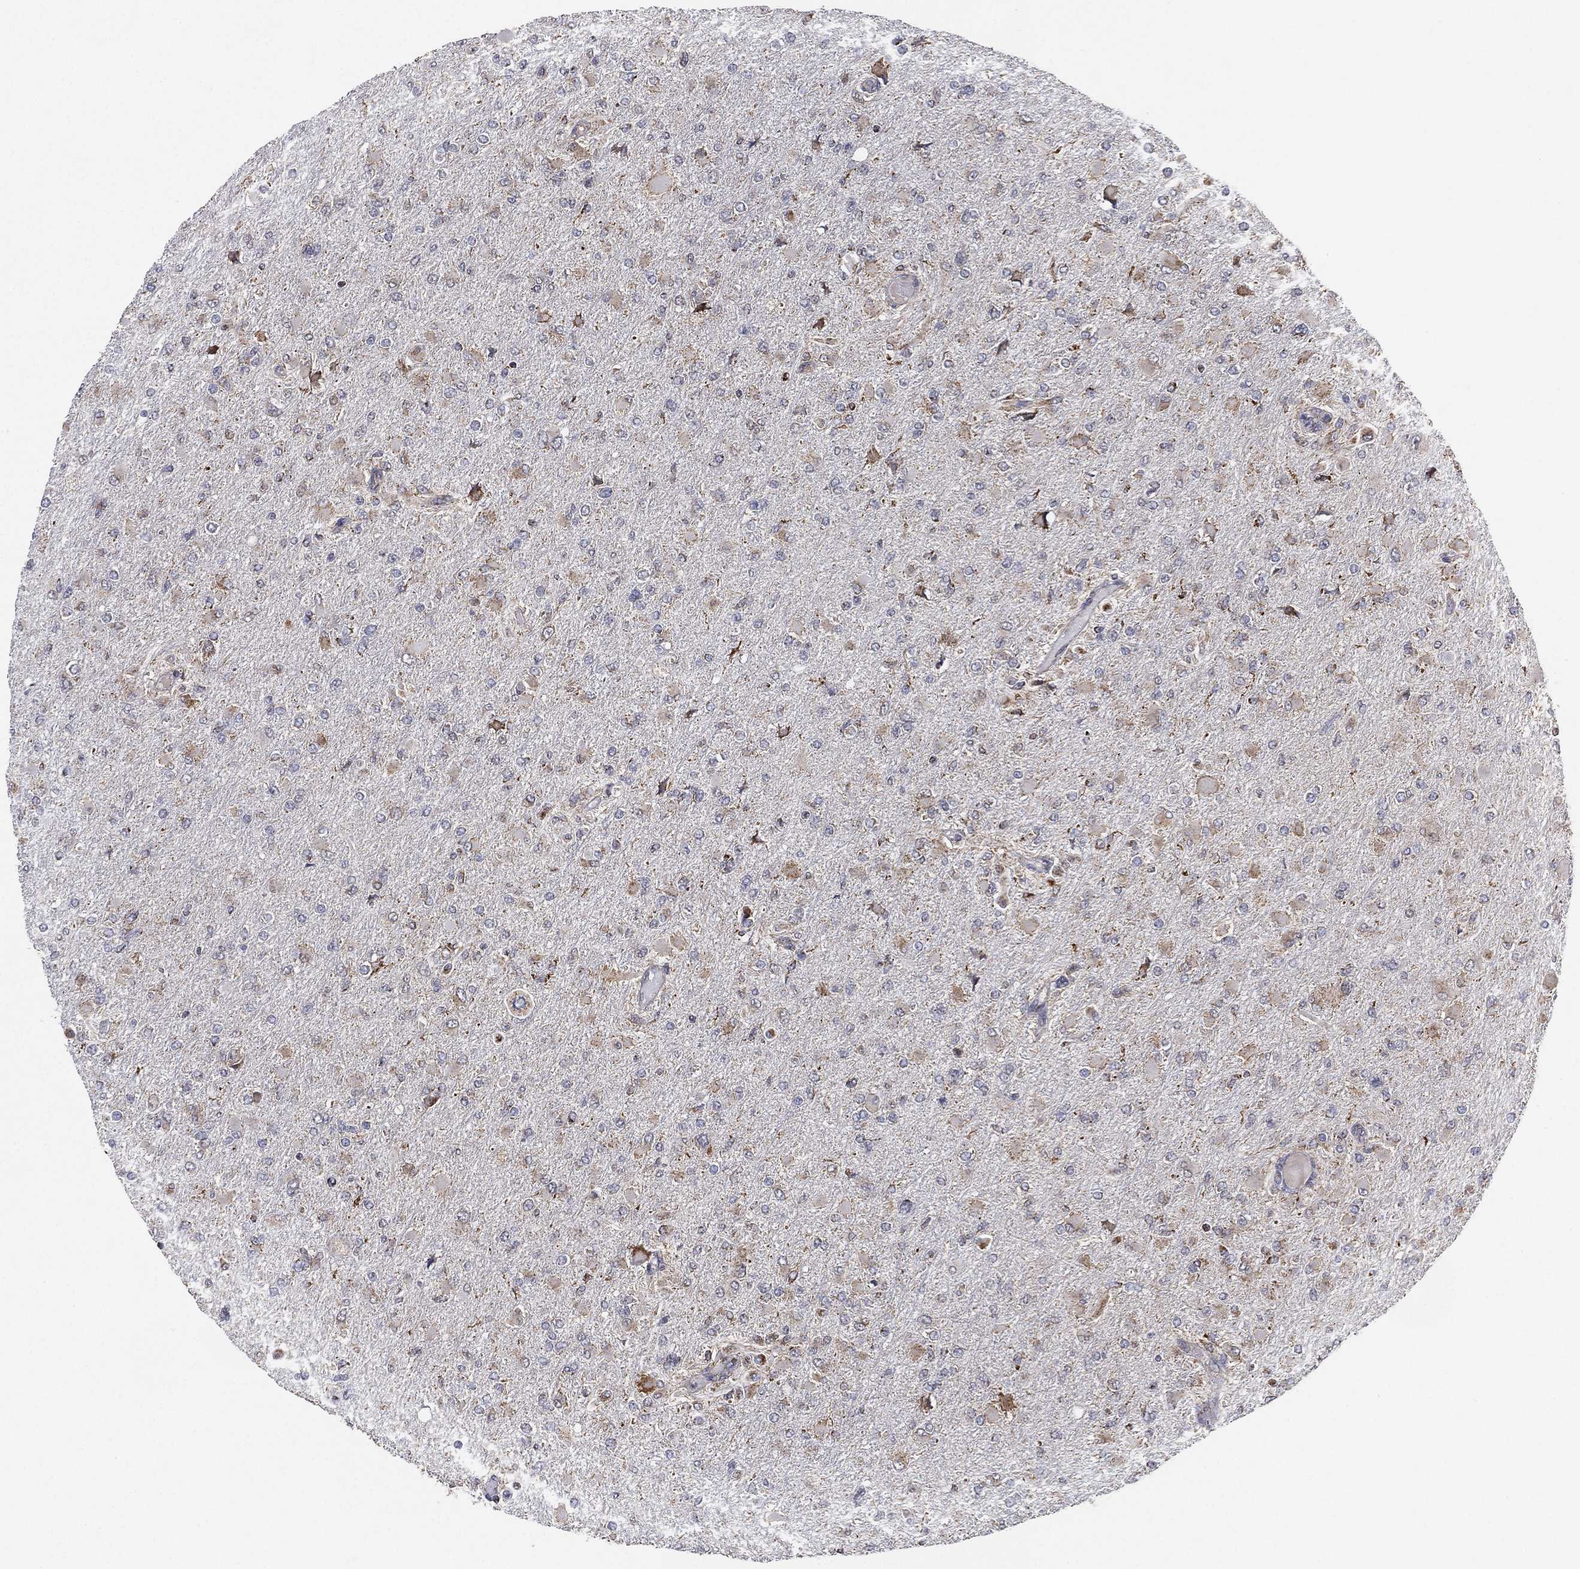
{"staining": {"intensity": "moderate", "quantity": "<25%", "location": "cytoplasmic/membranous"}, "tissue": "glioma", "cell_type": "Tumor cells", "image_type": "cancer", "snomed": [{"axis": "morphology", "description": "Glioma, malignant, High grade"}, {"axis": "topography", "description": "Cerebral cortex"}], "caption": "This micrograph reveals malignant high-grade glioma stained with immunohistochemistry to label a protein in brown. The cytoplasmic/membranous of tumor cells show moderate positivity for the protein. Nuclei are counter-stained blue.", "gene": "PSMG4", "patient": {"sex": "female", "age": 36}}